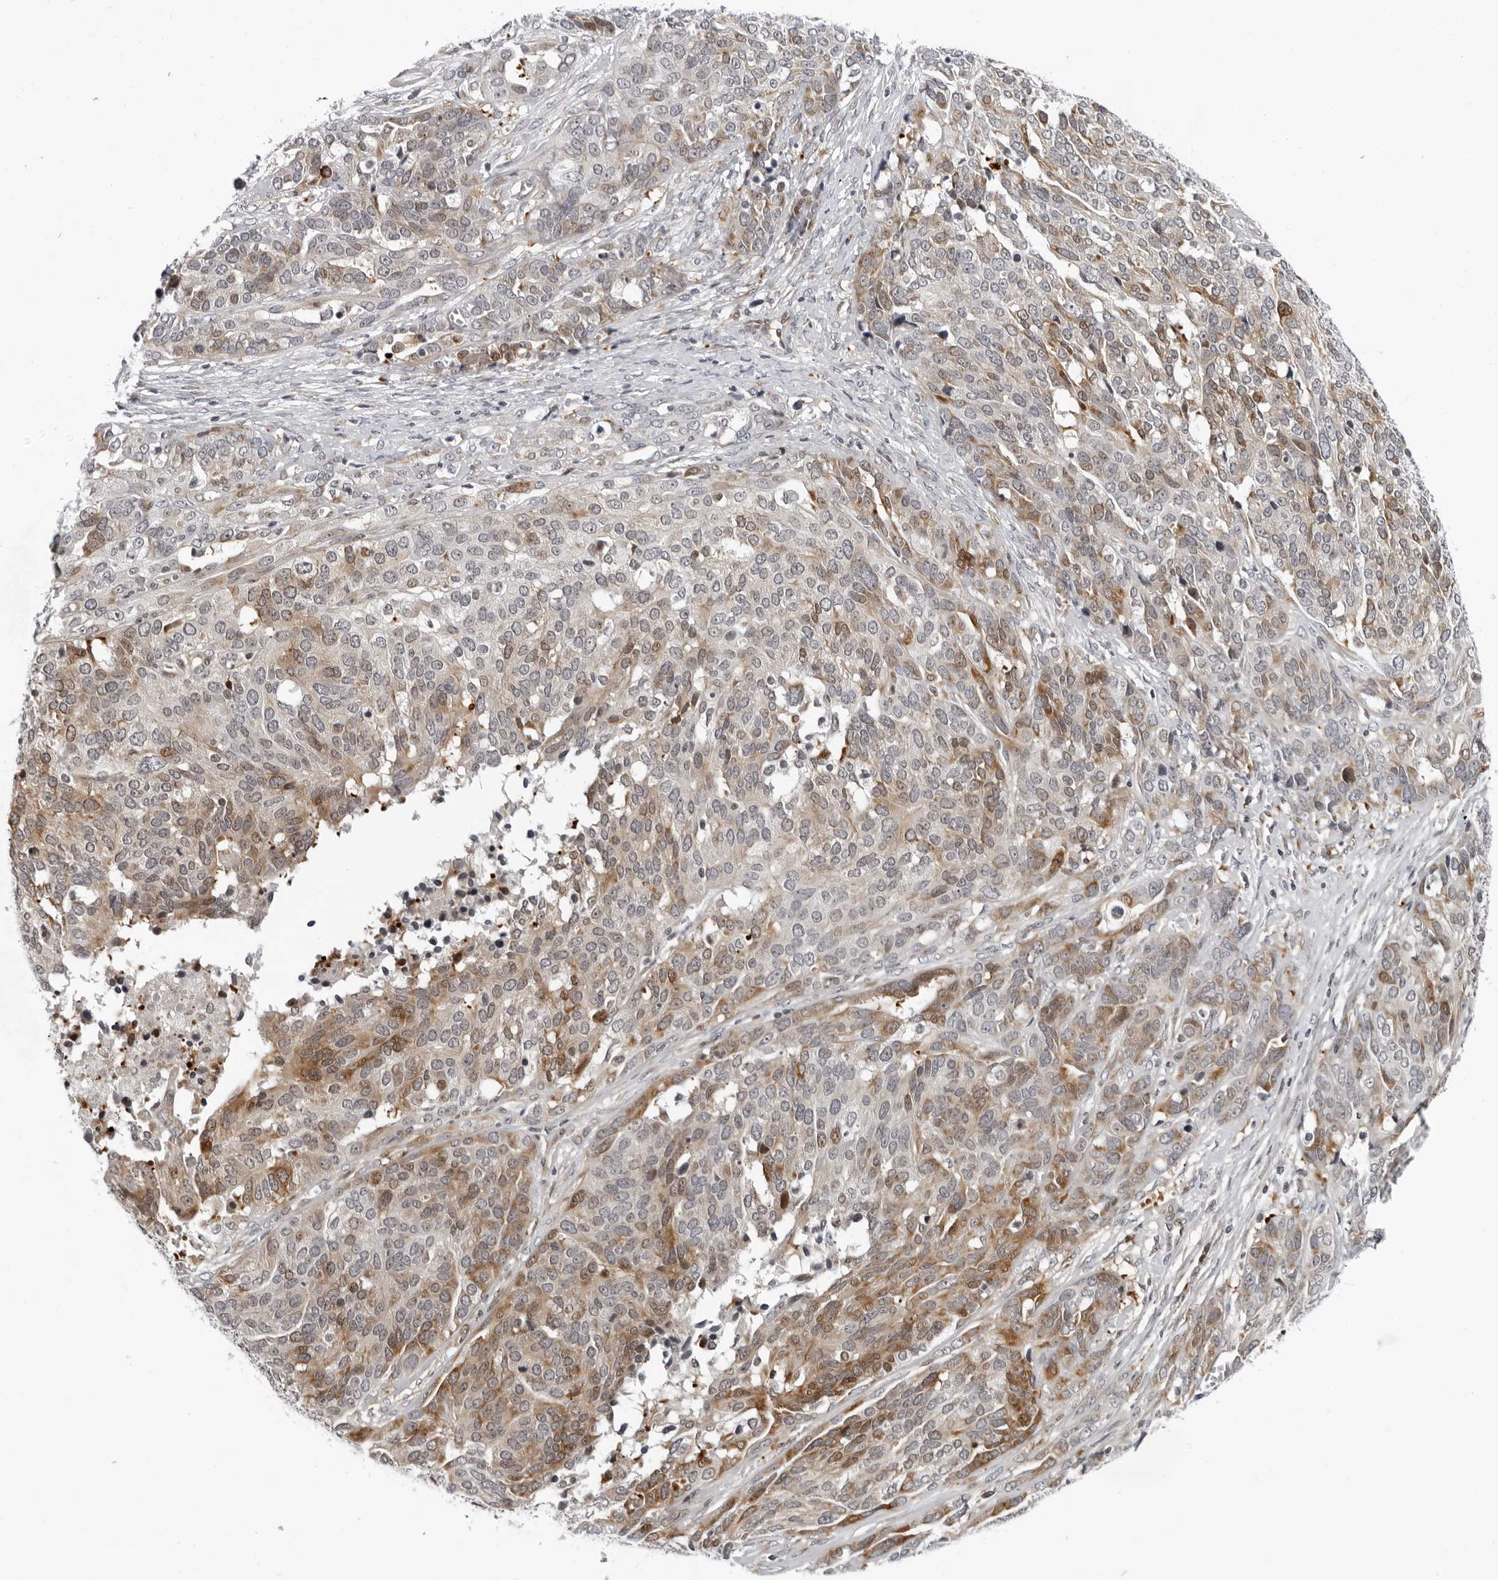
{"staining": {"intensity": "moderate", "quantity": "25%-75%", "location": "cytoplasmic/membranous"}, "tissue": "ovarian cancer", "cell_type": "Tumor cells", "image_type": "cancer", "snomed": [{"axis": "morphology", "description": "Cystadenocarcinoma, serous, NOS"}, {"axis": "topography", "description": "Ovary"}], "caption": "Protein expression by immunohistochemistry exhibits moderate cytoplasmic/membranous staining in approximately 25%-75% of tumor cells in ovarian serous cystadenocarcinoma.", "gene": "PIP4K2C", "patient": {"sex": "female", "age": 44}}